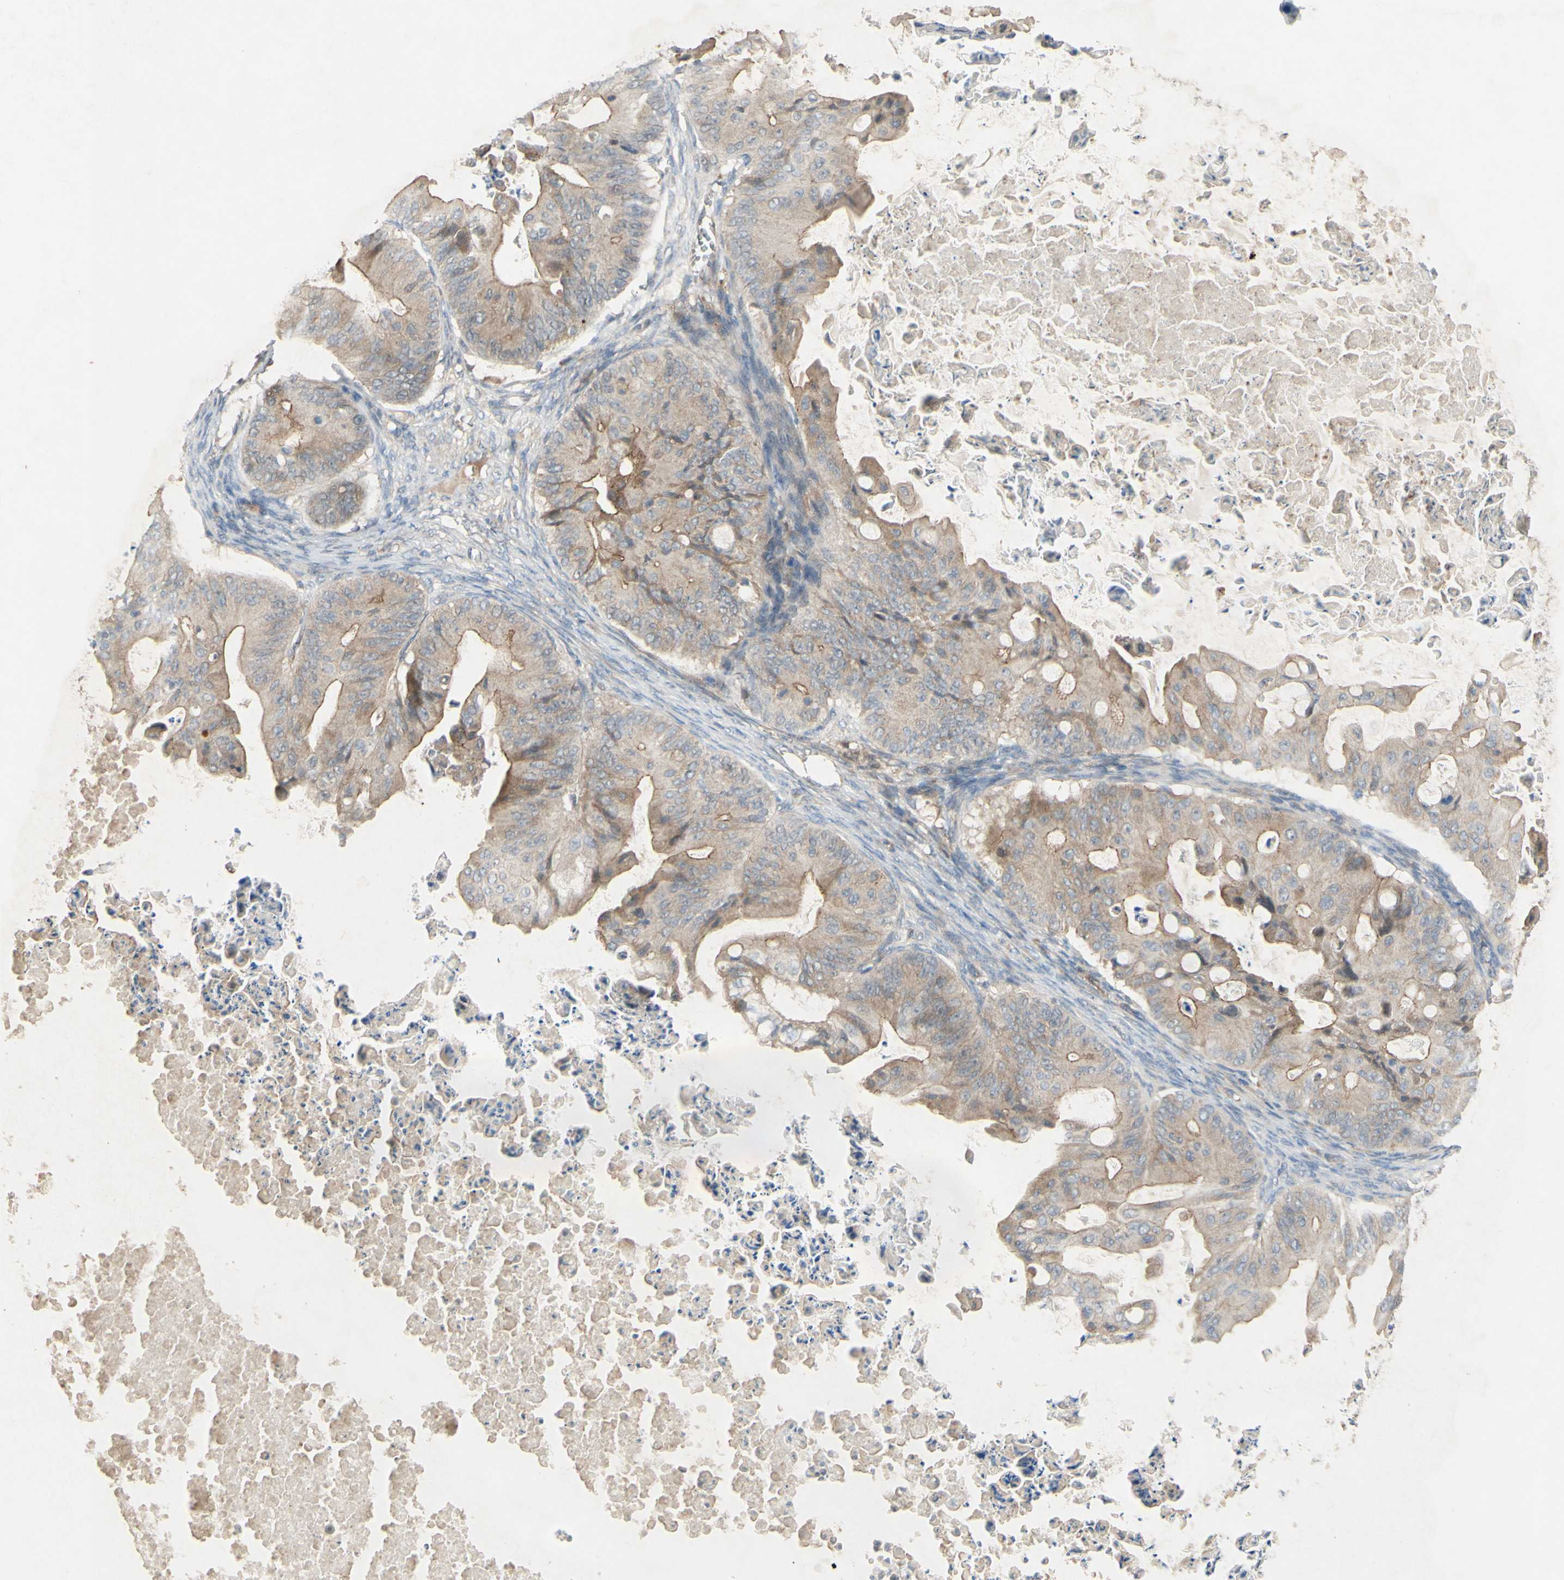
{"staining": {"intensity": "moderate", "quantity": ">75%", "location": "cytoplasmic/membranous"}, "tissue": "ovarian cancer", "cell_type": "Tumor cells", "image_type": "cancer", "snomed": [{"axis": "morphology", "description": "Cystadenocarcinoma, mucinous, NOS"}, {"axis": "topography", "description": "Ovary"}], "caption": "High-magnification brightfield microscopy of mucinous cystadenocarcinoma (ovarian) stained with DAB (3,3'-diaminobenzidine) (brown) and counterstained with hematoxylin (blue). tumor cells exhibit moderate cytoplasmic/membranous expression is identified in approximately>75% of cells.", "gene": "PDGFB", "patient": {"sex": "female", "age": 37}}